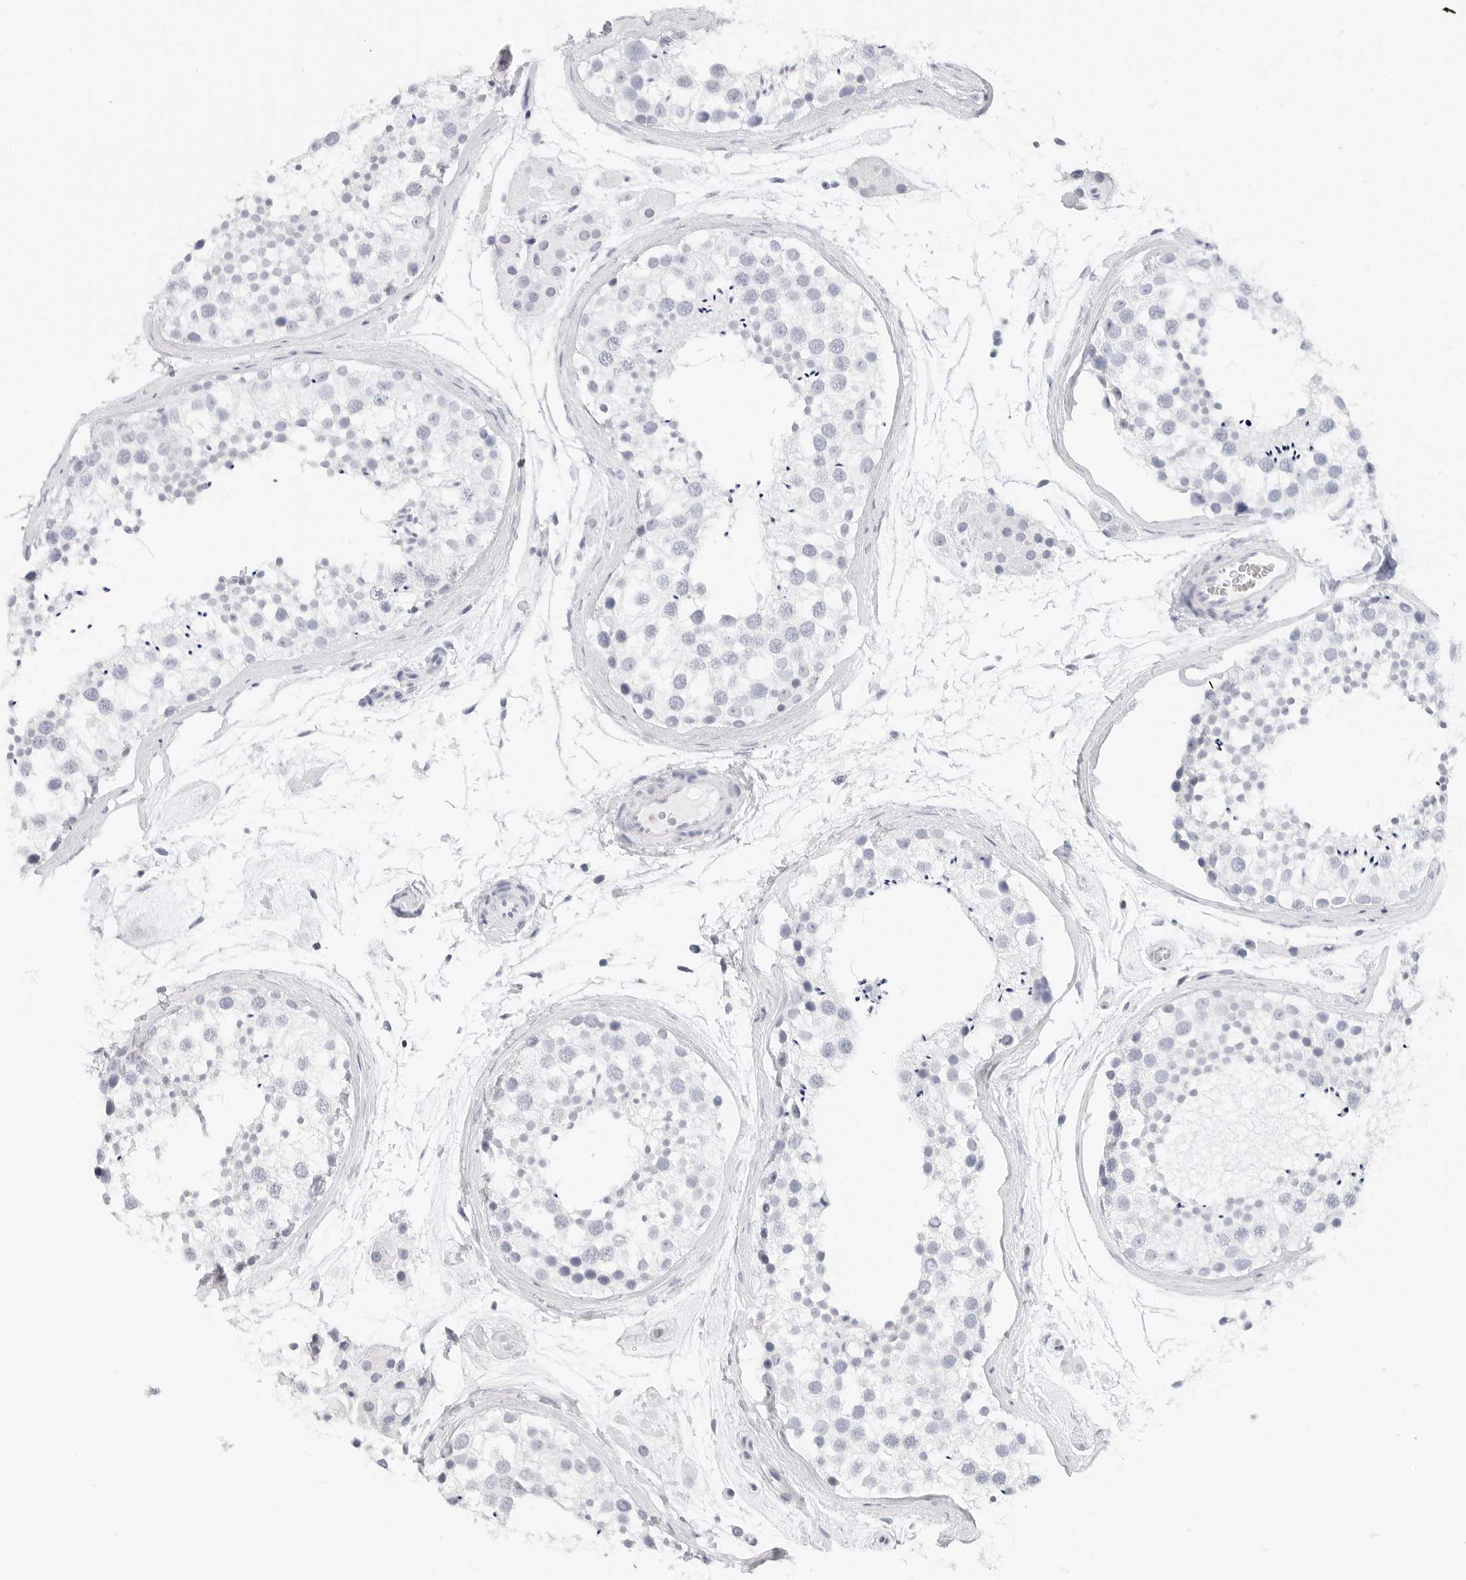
{"staining": {"intensity": "negative", "quantity": "none", "location": "none"}, "tissue": "testis", "cell_type": "Cells in seminiferous ducts", "image_type": "normal", "snomed": [{"axis": "morphology", "description": "Normal tissue, NOS"}, {"axis": "topography", "description": "Testis"}], "caption": "The IHC photomicrograph has no significant expression in cells in seminiferous ducts of testis. Brightfield microscopy of IHC stained with DAB (brown) and hematoxylin (blue), captured at high magnification.", "gene": "SLC9A3R1", "patient": {"sex": "male", "age": 46}}